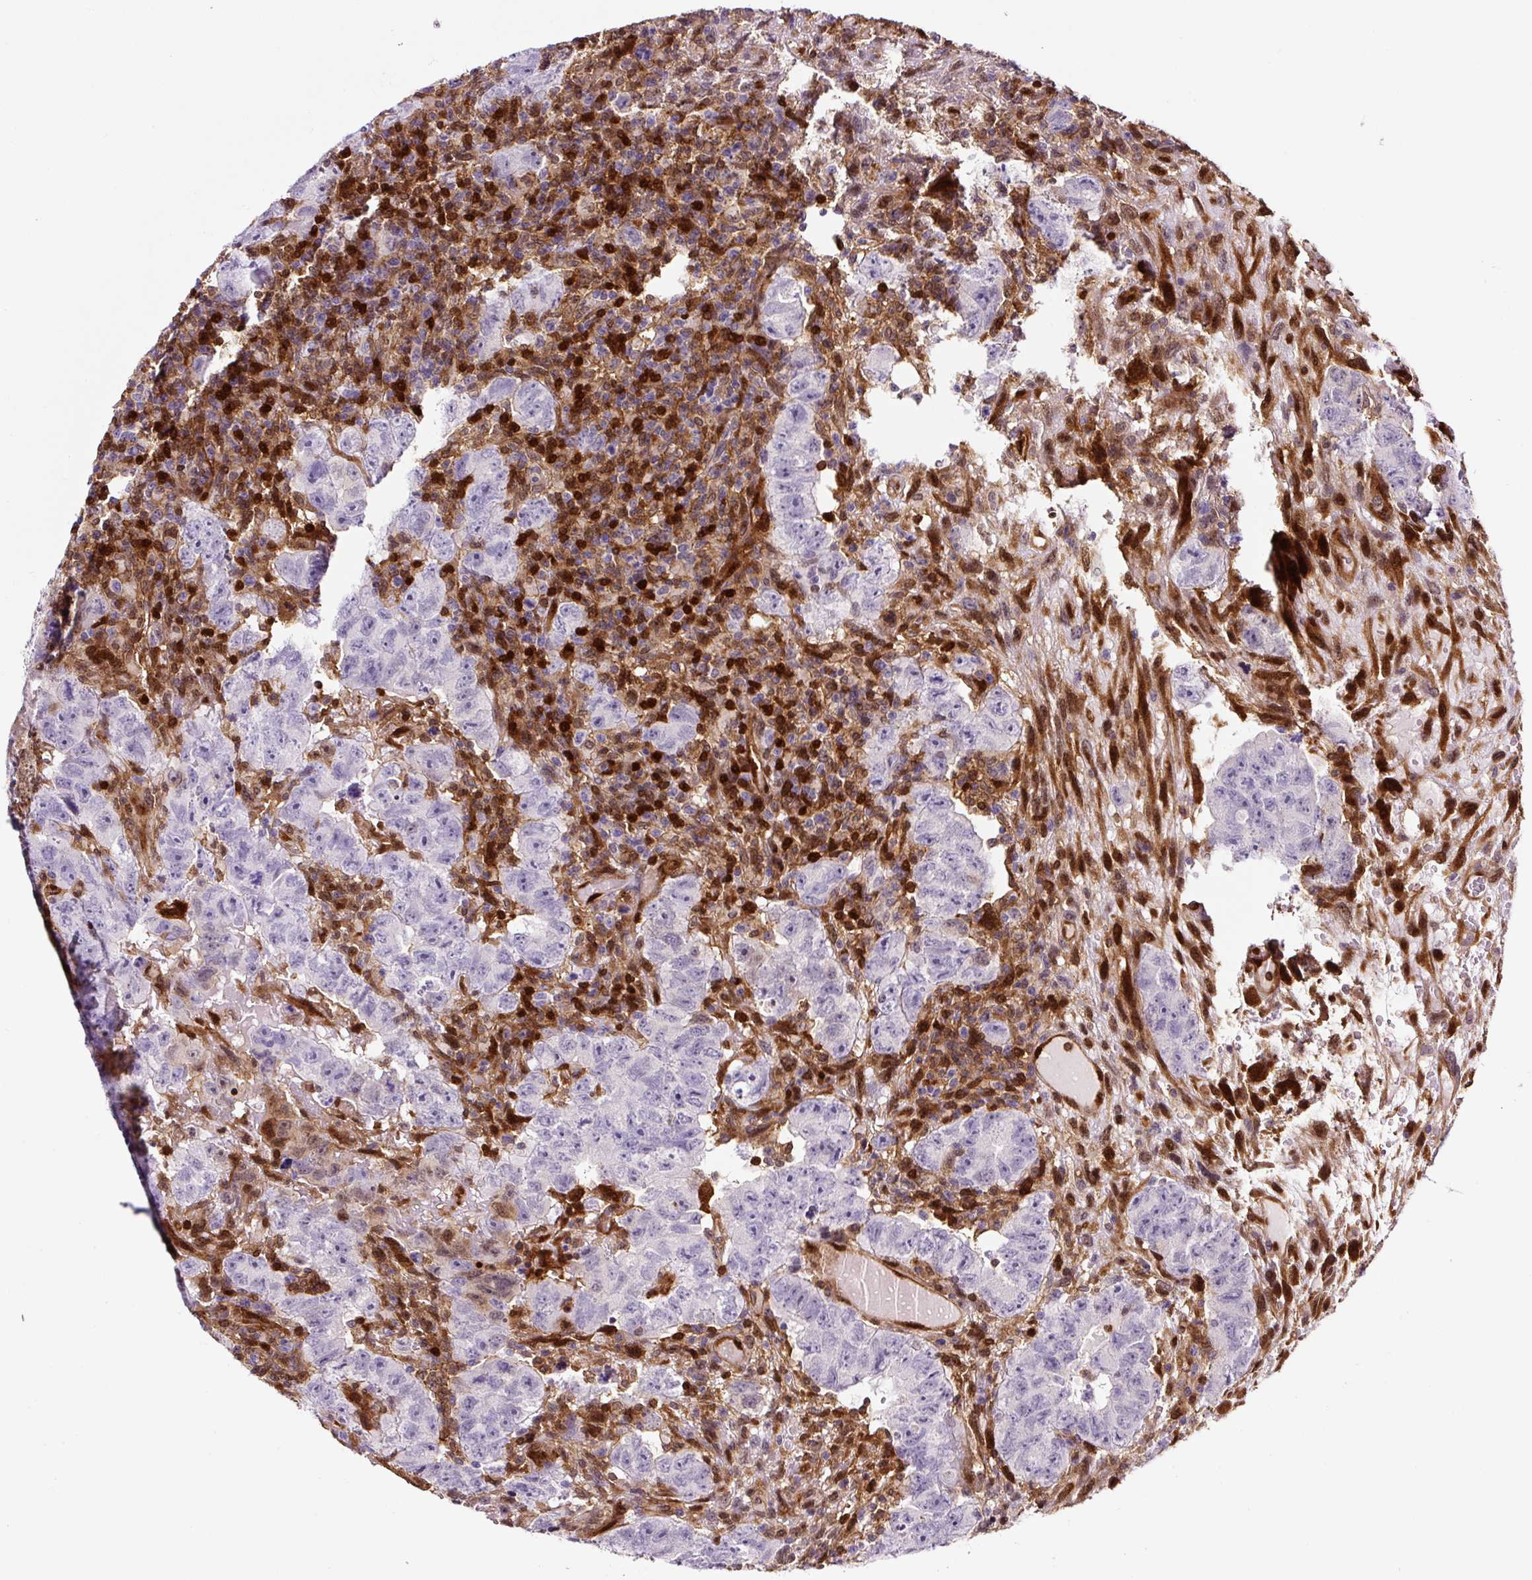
{"staining": {"intensity": "negative", "quantity": "none", "location": "none"}, "tissue": "testis cancer", "cell_type": "Tumor cells", "image_type": "cancer", "snomed": [{"axis": "morphology", "description": "Carcinoma, Embryonal, NOS"}, {"axis": "topography", "description": "Testis"}], "caption": "Micrograph shows no significant protein expression in tumor cells of embryonal carcinoma (testis).", "gene": "ANXA1", "patient": {"sex": "male", "age": 24}}